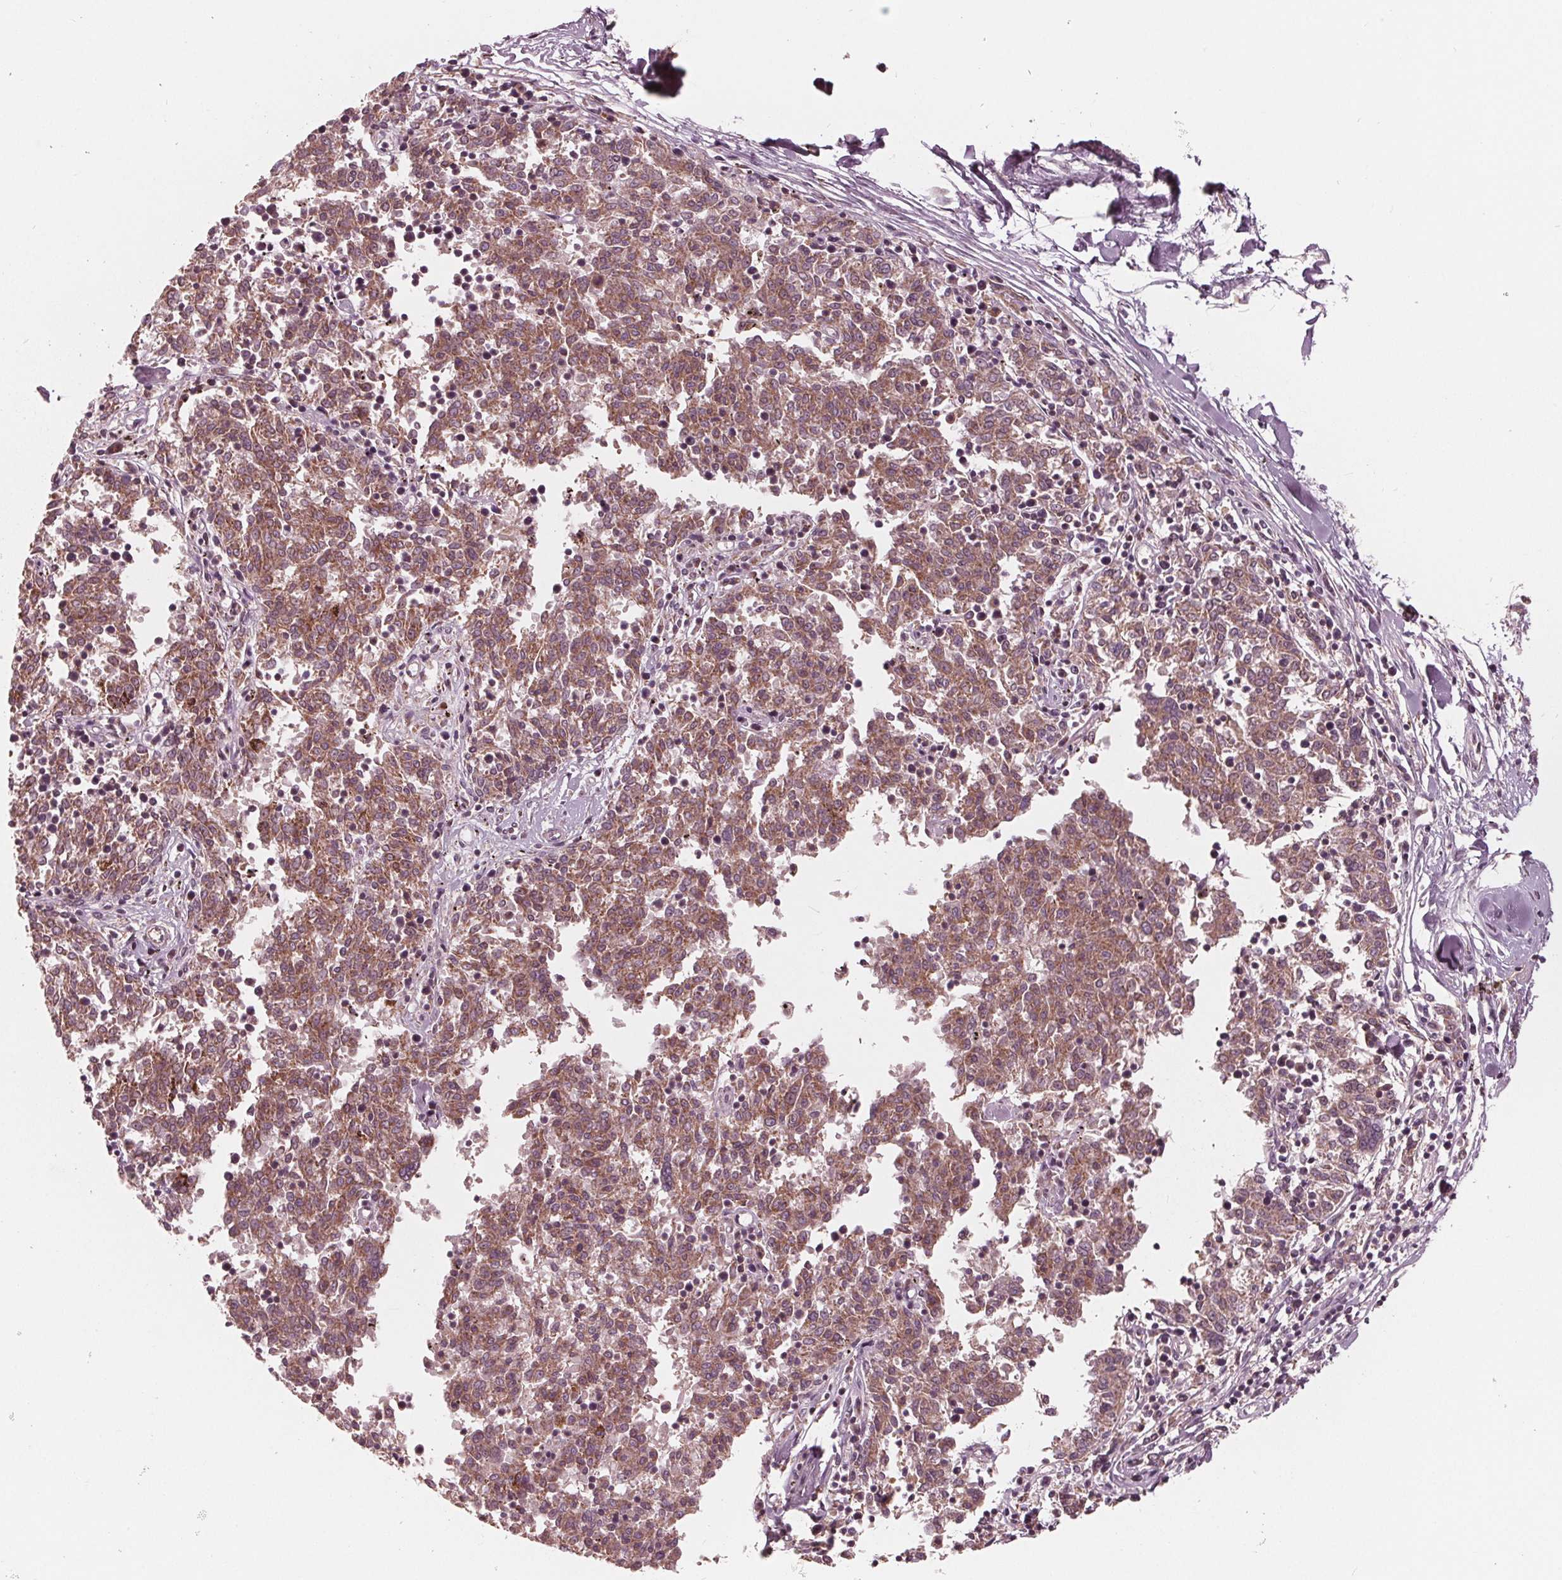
{"staining": {"intensity": "moderate", "quantity": ">75%", "location": "cytoplasmic/membranous"}, "tissue": "melanoma", "cell_type": "Tumor cells", "image_type": "cancer", "snomed": [{"axis": "morphology", "description": "Malignant melanoma, NOS"}, {"axis": "topography", "description": "Skin"}], "caption": "Brown immunohistochemical staining in malignant melanoma exhibits moderate cytoplasmic/membranous positivity in approximately >75% of tumor cells.", "gene": "UBALD1", "patient": {"sex": "female", "age": 72}}